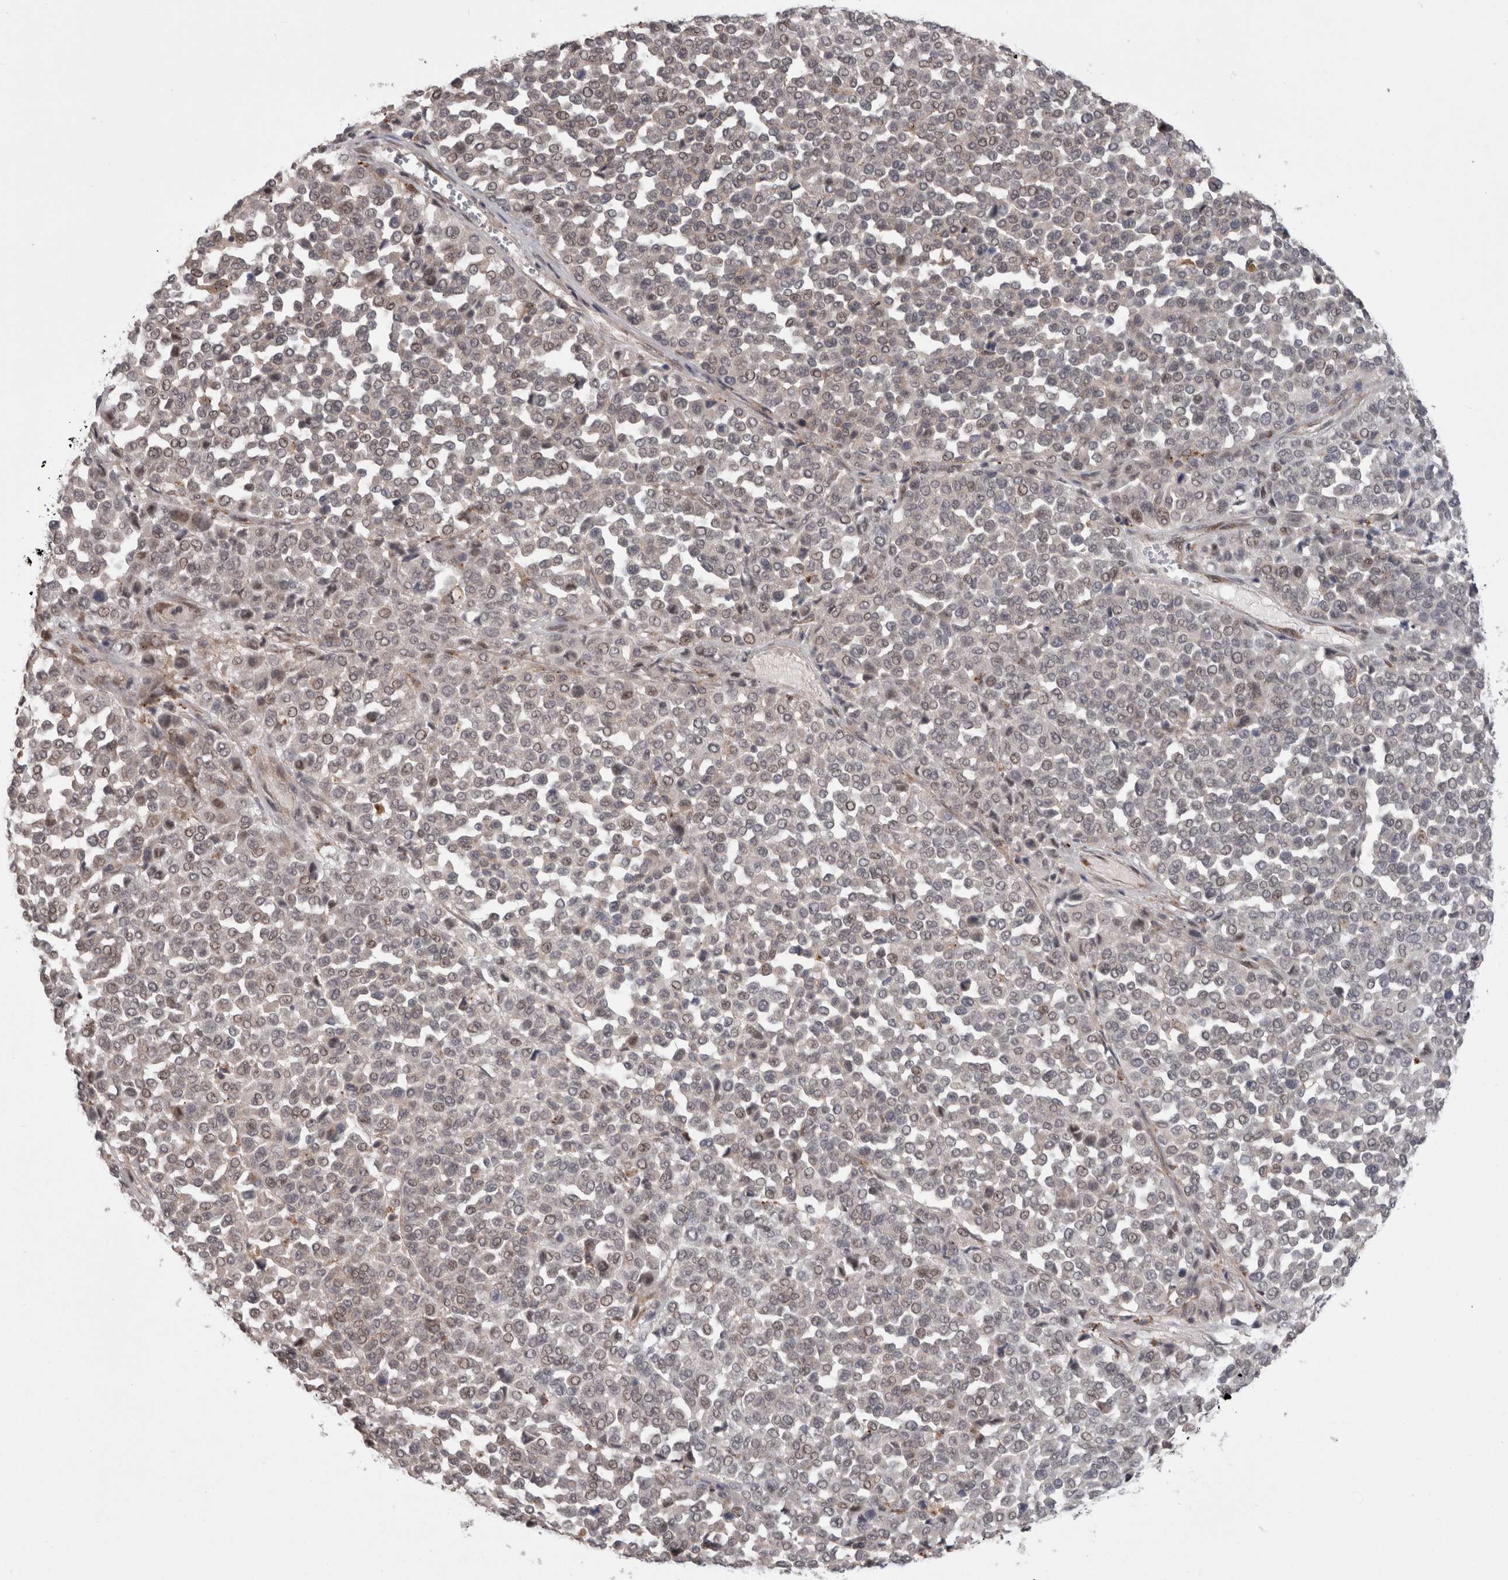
{"staining": {"intensity": "negative", "quantity": "none", "location": "none"}, "tissue": "melanoma", "cell_type": "Tumor cells", "image_type": "cancer", "snomed": [{"axis": "morphology", "description": "Malignant melanoma, Metastatic site"}, {"axis": "topography", "description": "Pancreas"}], "caption": "High magnification brightfield microscopy of malignant melanoma (metastatic site) stained with DAB (3,3'-diaminobenzidine) (brown) and counterstained with hematoxylin (blue): tumor cells show no significant positivity.", "gene": "MTBP", "patient": {"sex": "female", "age": 30}}